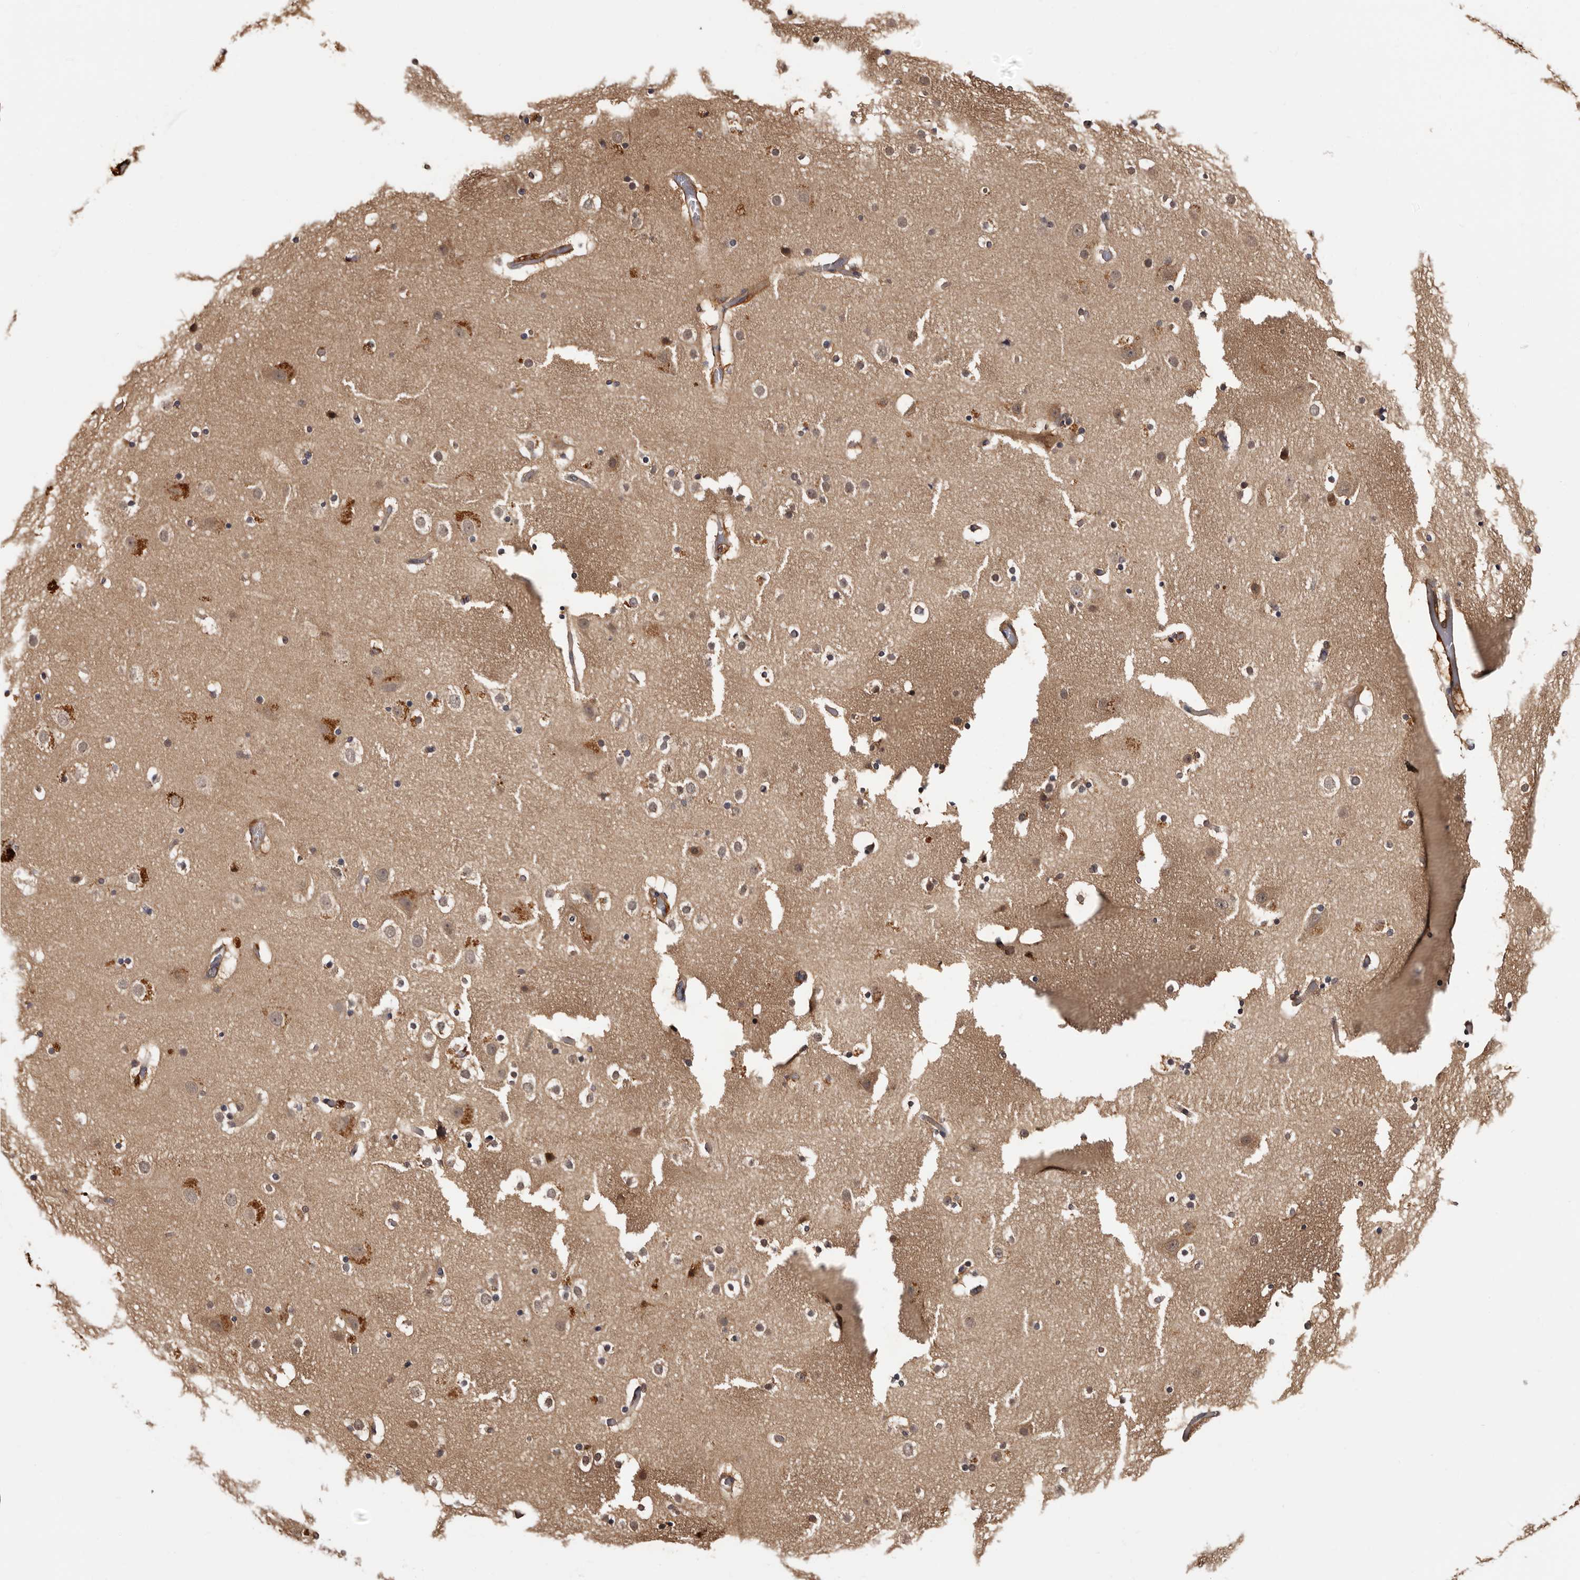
{"staining": {"intensity": "negative", "quantity": "none", "location": "none"}, "tissue": "cerebral cortex", "cell_type": "Endothelial cells", "image_type": "normal", "snomed": [{"axis": "morphology", "description": "Normal tissue, NOS"}, {"axis": "topography", "description": "Cerebral cortex"}], "caption": "Immunohistochemistry image of unremarkable human cerebral cortex stained for a protein (brown), which demonstrates no expression in endothelial cells. (DAB (3,3'-diaminobenzidine) IHC with hematoxylin counter stain).", "gene": "DNPH1", "patient": {"sex": "male", "age": 57}}